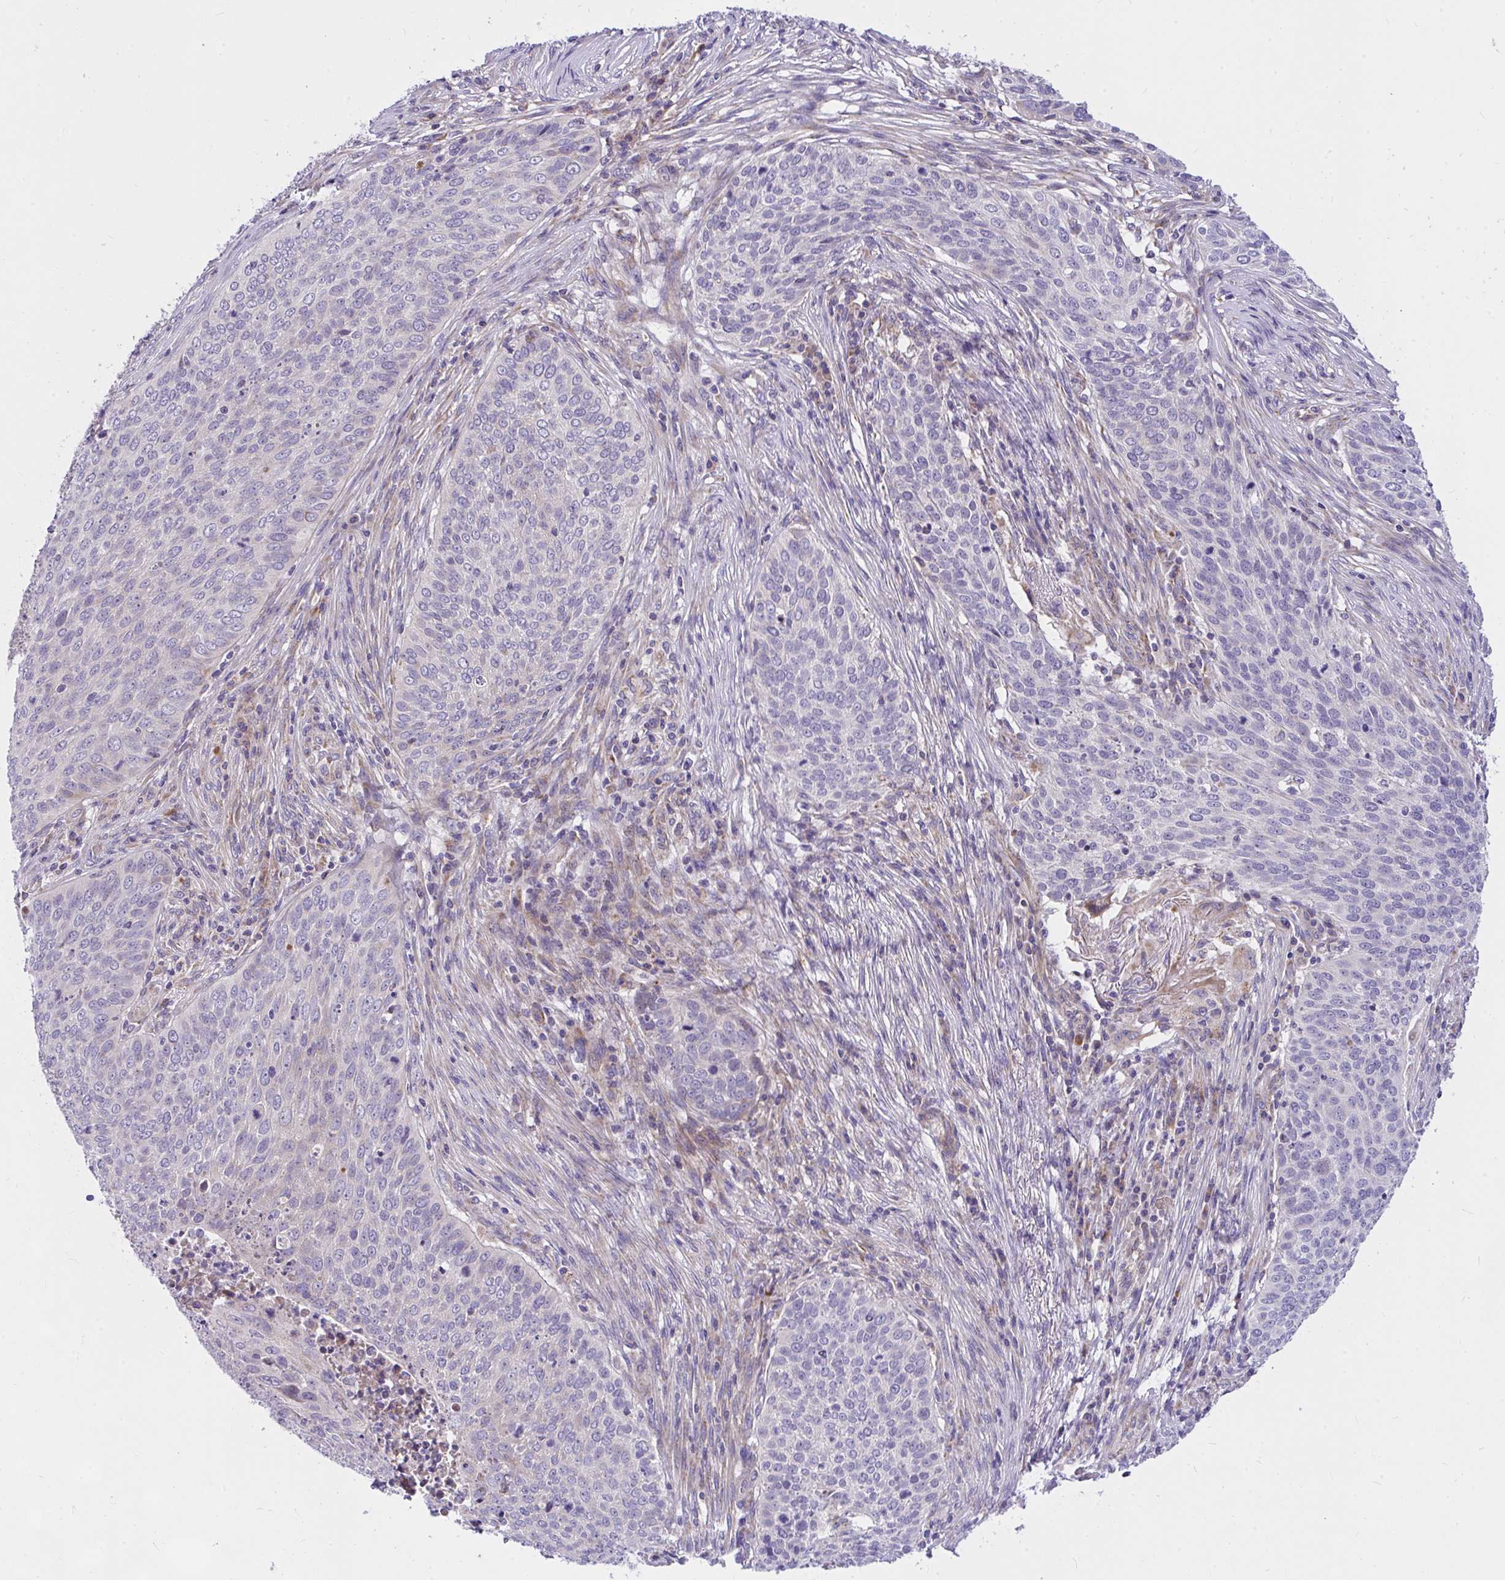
{"staining": {"intensity": "negative", "quantity": "none", "location": "none"}, "tissue": "lung cancer", "cell_type": "Tumor cells", "image_type": "cancer", "snomed": [{"axis": "morphology", "description": "Squamous cell carcinoma, NOS"}, {"axis": "topography", "description": "Lung"}], "caption": "Tumor cells show no significant positivity in lung cancer (squamous cell carcinoma).", "gene": "CEP63", "patient": {"sex": "male", "age": 63}}